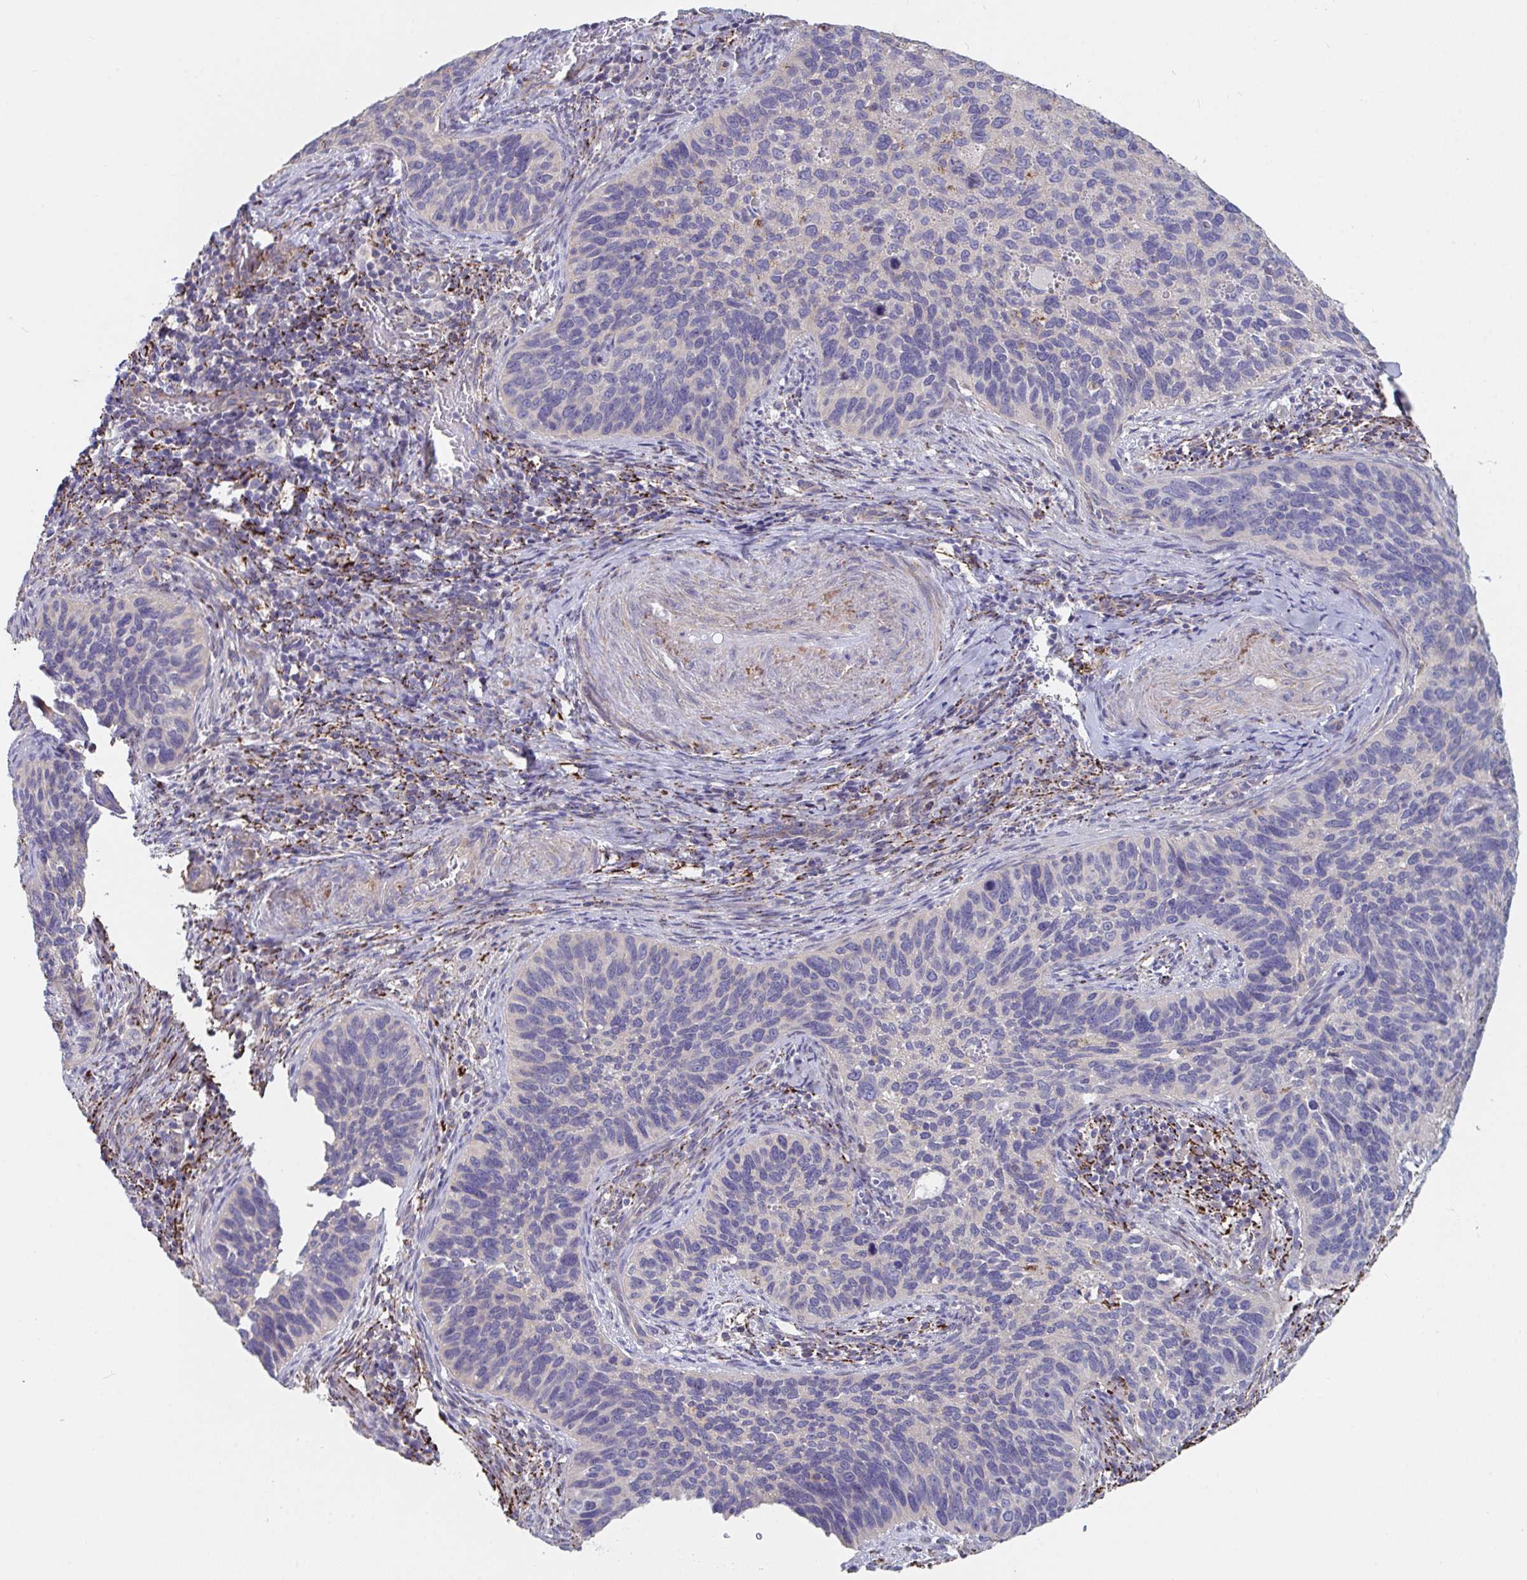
{"staining": {"intensity": "negative", "quantity": "none", "location": "none"}, "tissue": "cervical cancer", "cell_type": "Tumor cells", "image_type": "cancer", "snomed": [{"axis": "morphology", "description": "Squamous cell carcinoma, NOS"}, {"axis": "topography", "description": "Cervix"}], "caption": "Tumor cells are negative for protein expression in human squamous cell carcinoma (cervical).", "gene": "FAM156B", "patient": {"sex": "female", "age": 51}}